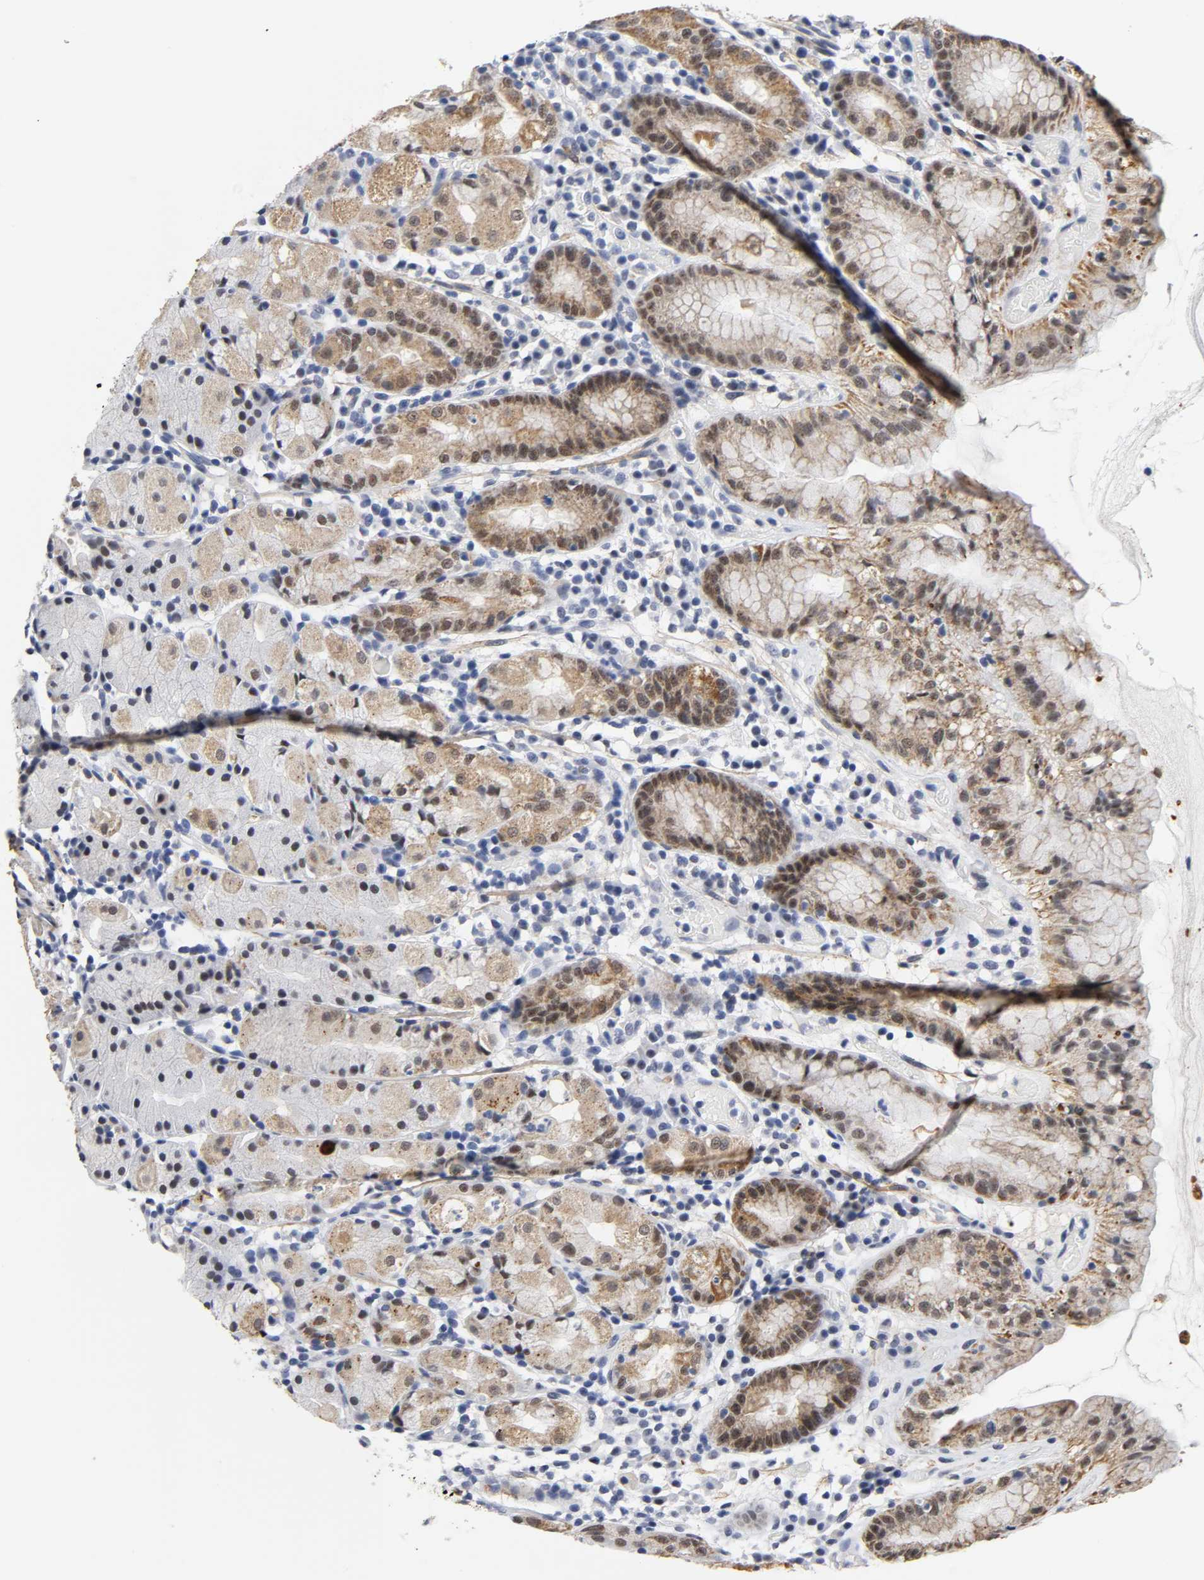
{"staining": {"intensity": "moderate", "quantity": ">75%", "location": "cytoplasmic/membranous"}, "tissue": "stomach", "cell_type": "Glandular cells", "image_type": "normal", "snomed": [{"axis": "morphology", "description": "Normal tissue, NOS"}, {"axis": "topography", "description": "Stomach"}, {"axis": "topography", "description": "Stomach, lower"}], "caption": "Stomach stained for a protein (brown) exhibits moderate cytoplasmic/membranous positive positivity in about >75% of glandular cells.", "gene": "GRHL2", "patient": {"sex": "female", "age": 75}}